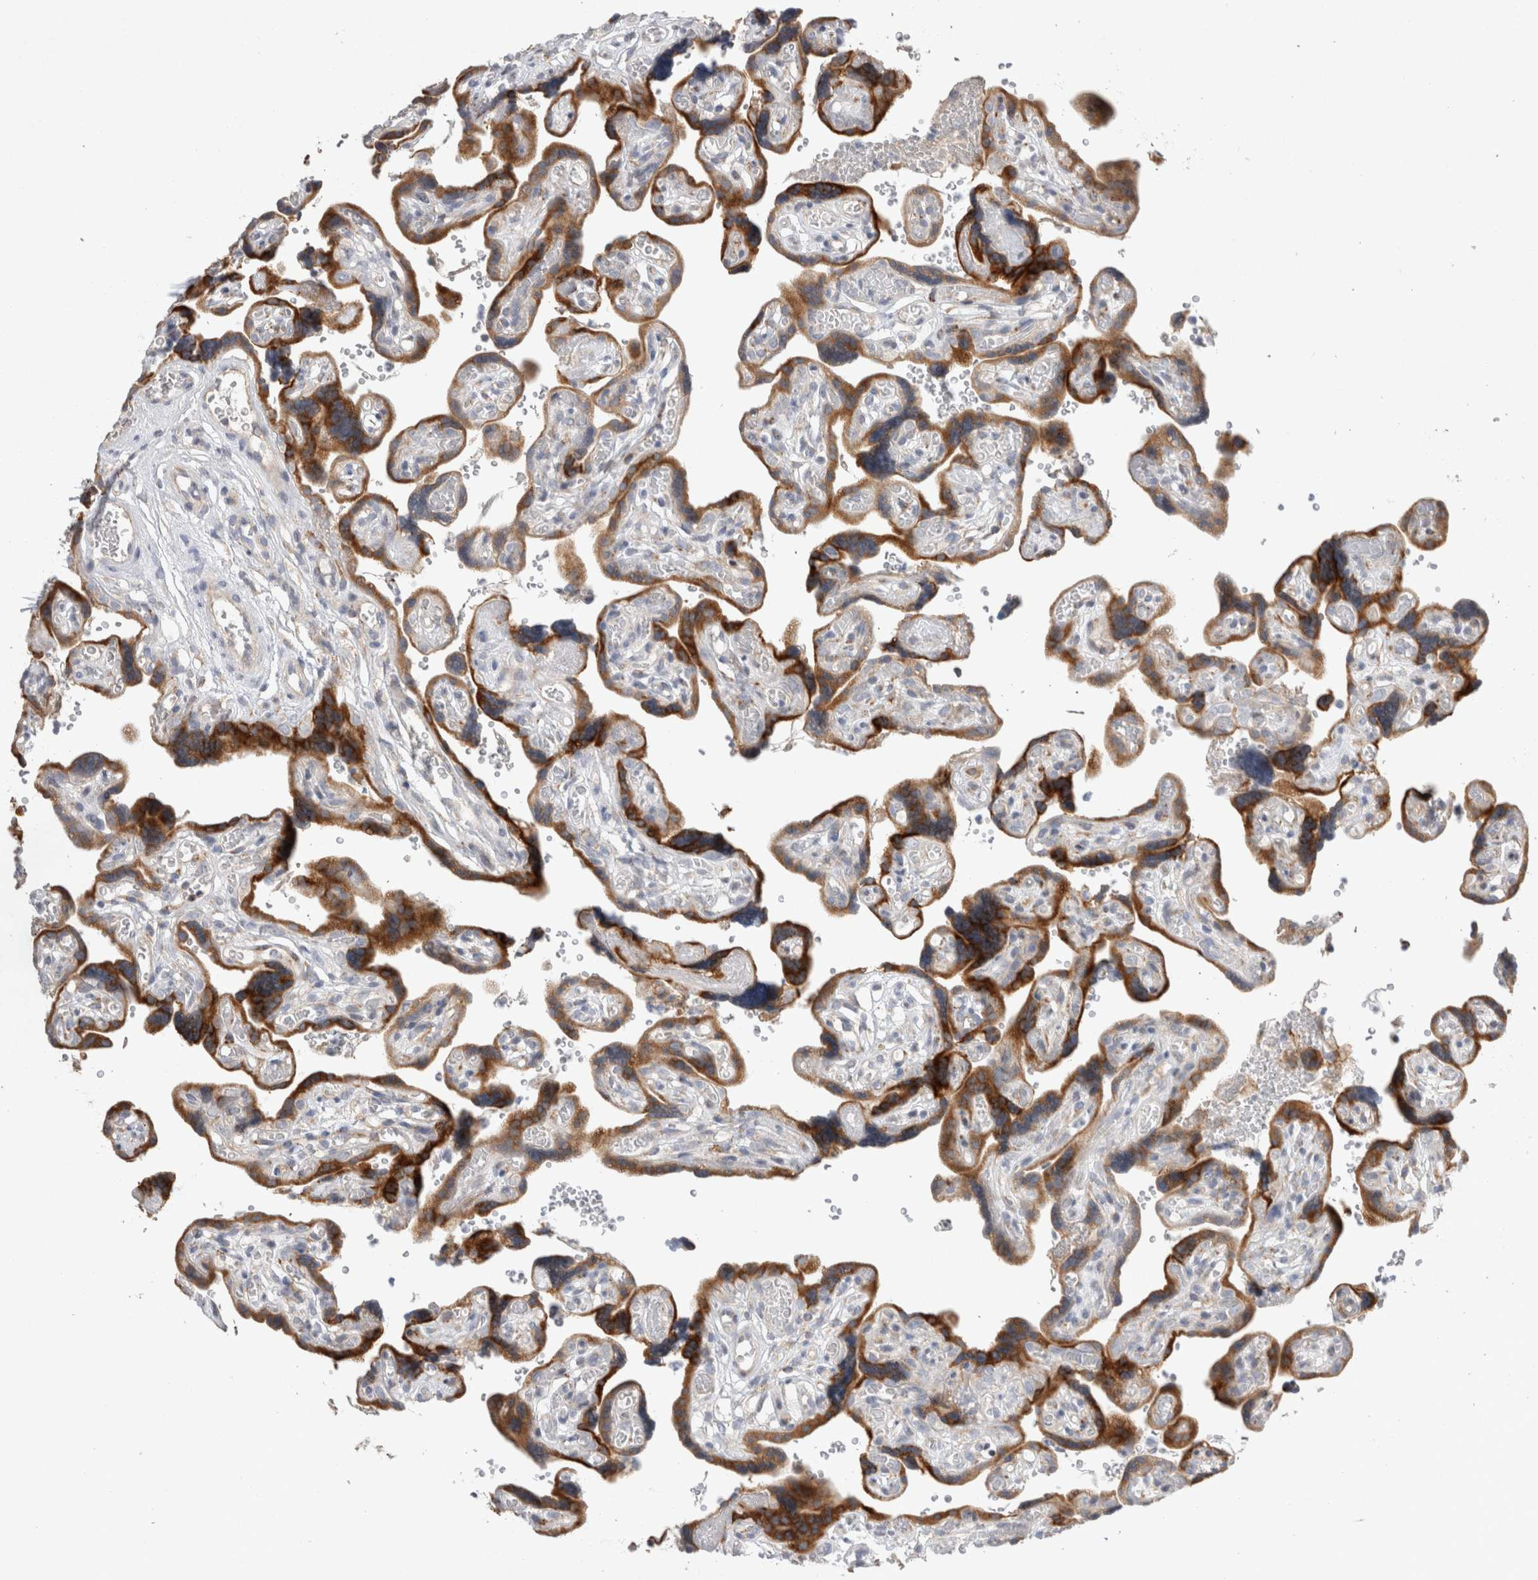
{"staining": {"intensity": "strong", "quantity": ">75%", "location": "cytoplasmic/membranous"}, "tissue": "placenta", "cell_type": "Trophoblastic cells", "image_type": "normal", "snomed": [{"axis": "morphology", "description": "Normal tissue, NOS"}, {"axis": "topography", "description": "Placenta"}], "caption": "Brown immunohistochemical staining in benign placenta exhibits strong cytoplasmic/membranous staining in about >75% of trophoblastic cells. The protein is shown in brown color, while the nuclei are stained blue.", "gene": "TRMT9B", "patient": {"sex": "female", "age": 30}}